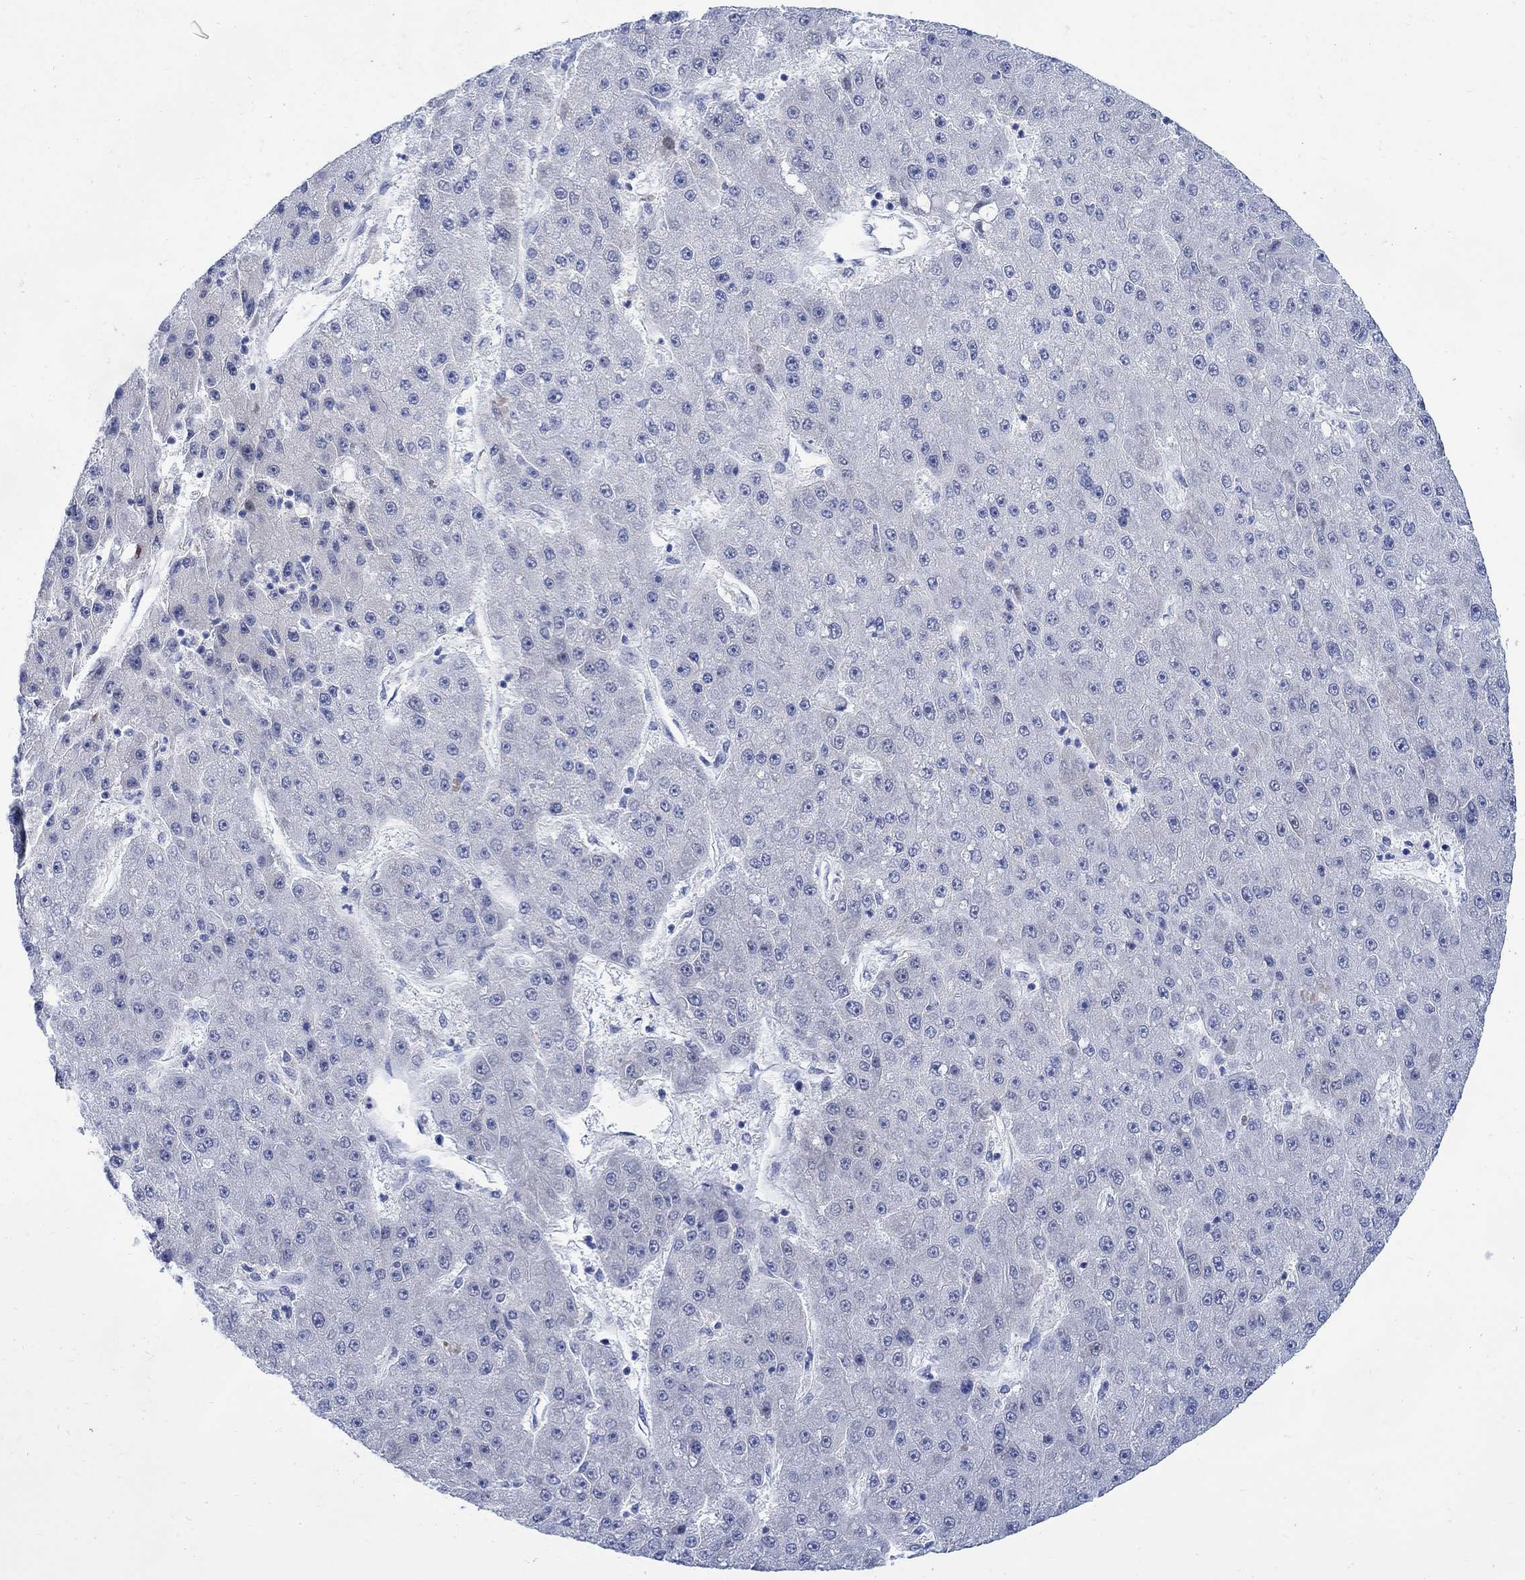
{"staining": {"intensity": "negative", "quantity": "none", "location": "none"}, "tissue": "liver cancer", "cell_type": "Tumor cells", "image_type": "cancer", "snomed": [{"axis": "morphology", "description": "Carcinoma, Hepatocellular, NOS"}, {"axis": "topography", "description": "Liver"}], "caption": "Liver cancer was stained to show a protein in brown. There is no significant staining in tumor cells.", "gene": "CPLX2", "patient": {"sex": "male", "age": 67}}